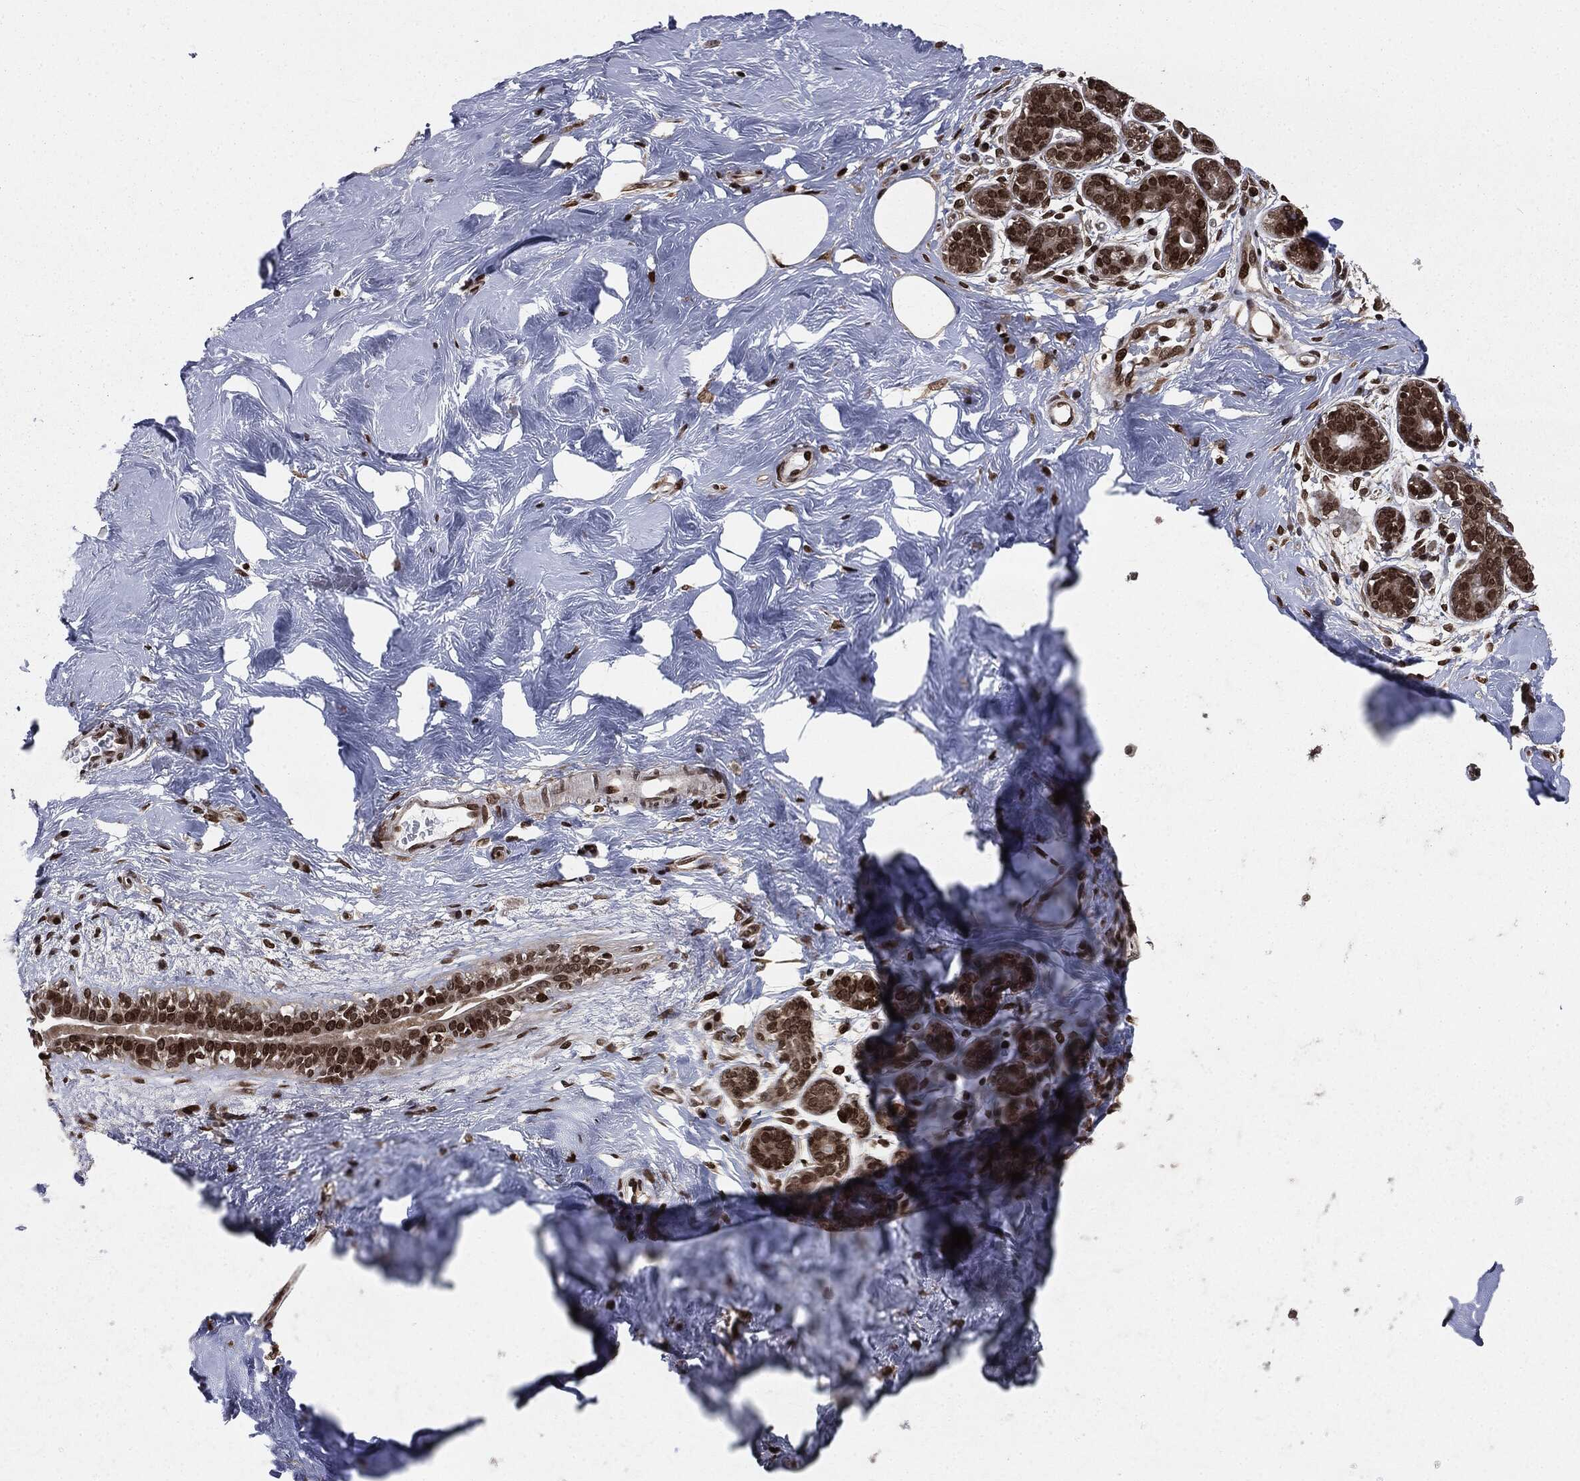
{"staining": {"intensity": "strong", "quantity": "25%-75%", "location": "nuclear"}, "tissue": "breast", "cell_type": "Glandular cells", "image_type": "normal", "snomed": [{"axis": "morphology", "description": "Normal tissue, NOS"}, {"axis": "topography", "description": "Breast"}], "caption": "Breast was stained to show a protein in brown. There is high levels of strong nuclear positivity in approximately 25%-75% of glandular cells. (brown staining indicates protein expression, while blue staining denotes nuclei).", "gene": "DVL2", "patient": {"sex": "female", "age": 43}}